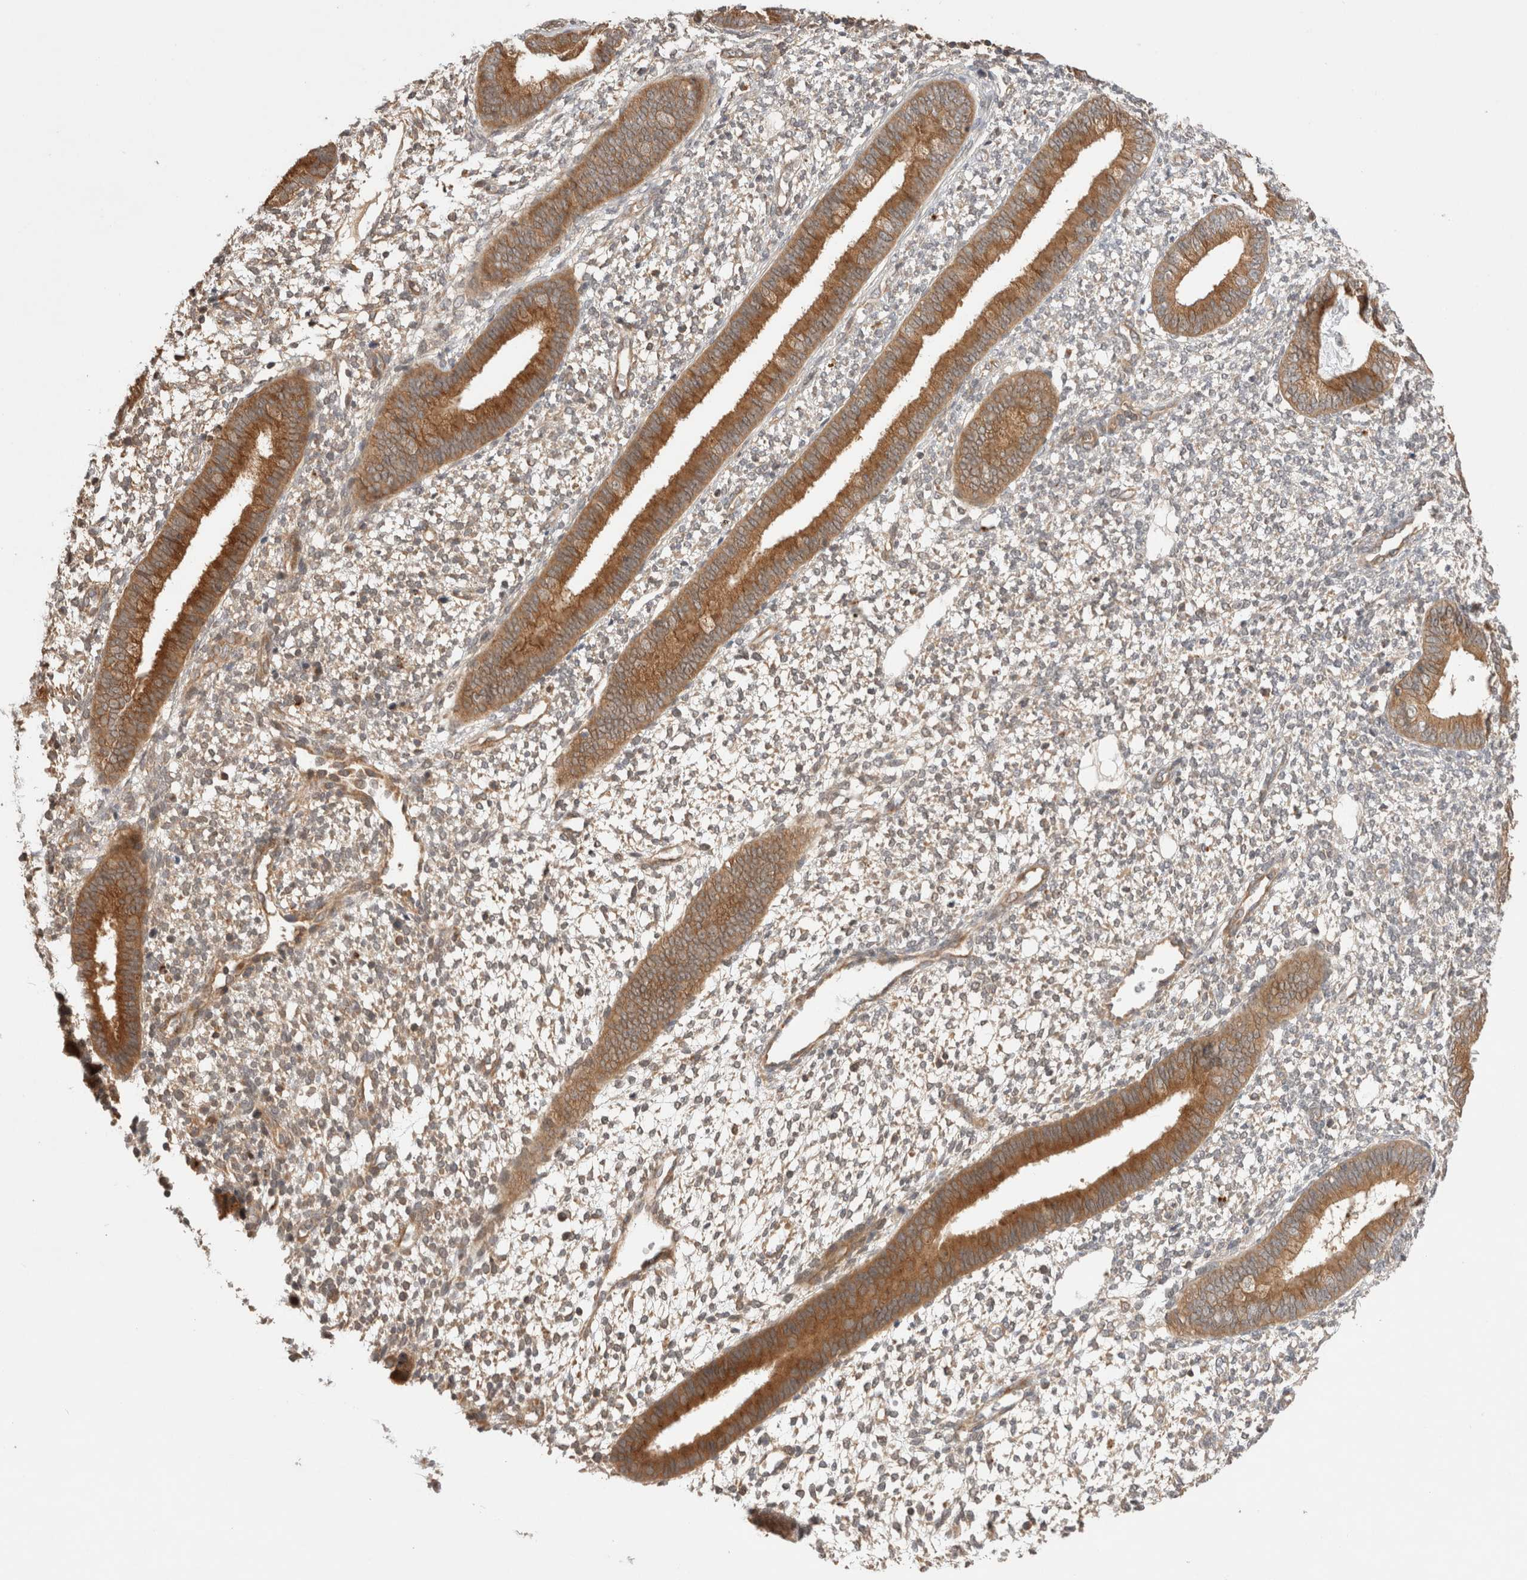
{"staining": {"intensity": "weak", "quantity": ">75%", "location": "cytoplasmic/membranous"}, "tissue": "endometrium", "cell_type": "Cells in endometrial stroma", "image_type": "normal", "snomed": [{"axis": "morphology", "description": "Normal tissue, NOS"}, {"axis": "topography", "description": "Endometrium"}], "caption": "Endometrium stained with immunohistochemistry reveals weak cytoplasmic/membranous staining in approximately >75% of cells in endometrial stroma. (DAB (3,3'-diaminobenzidine) = brown stain, brightfield microscopy at high magnification).", "gene": "VPS28", "patient": {"sex": "female", "age": 46}}